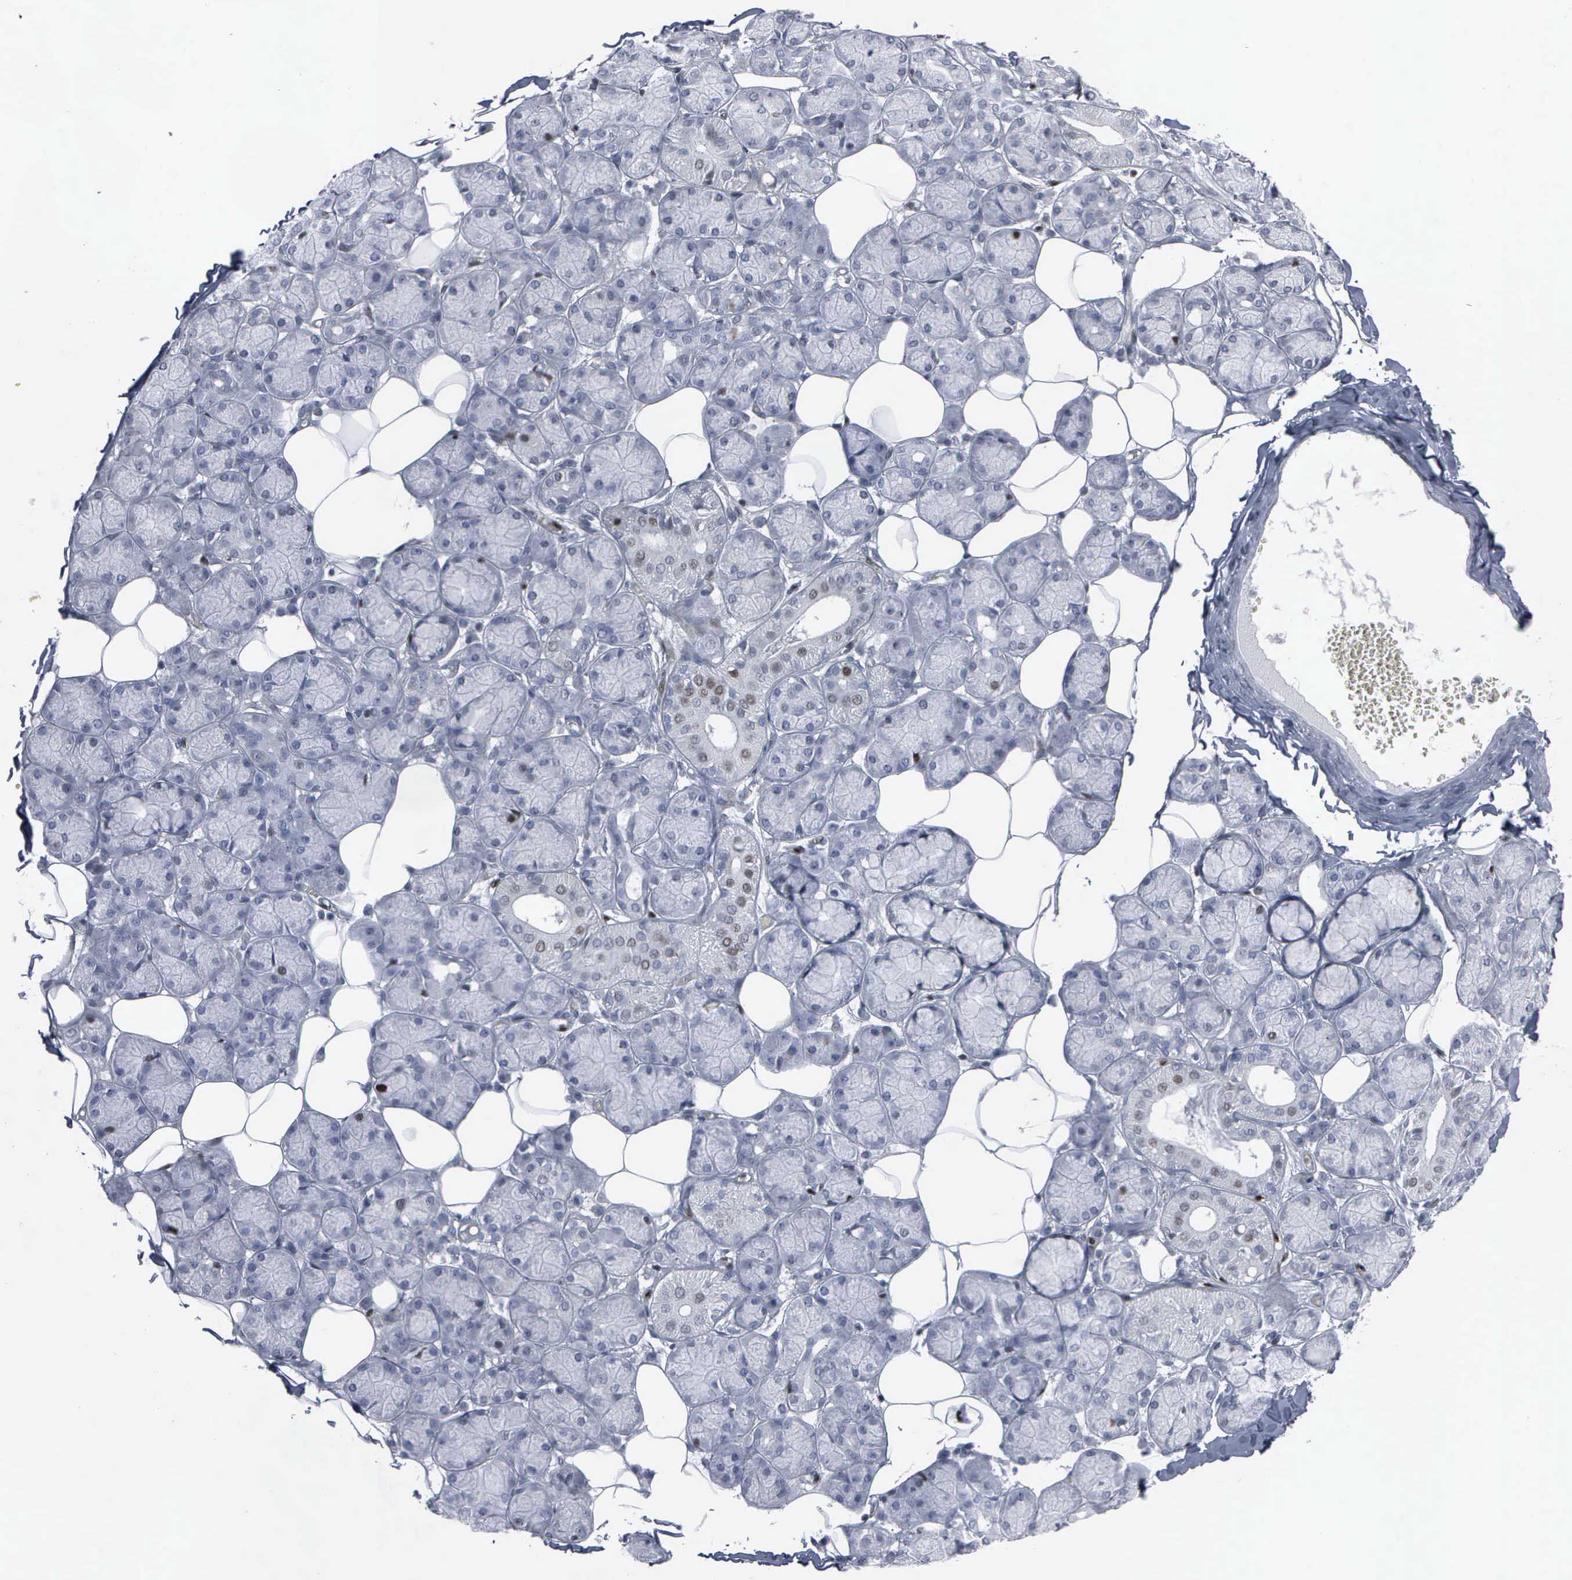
{"staining": {"intensity": "negative", "quantity": "none", "location": "none"}, "tissue": "salivary gland", "cell_type": "Glandular cells", "image_type": "normal", "snomed": [{"axis": "morphology", "description": "Normal tissue, NOS"}, {"axis": "topography", "description": "Salivary gland"}], "caption": "Protein analysis of unremarkable salivary gland shows no significant expression in glandular cells.", "gene": "CCND3", "patient": {"sex": "male", "age": 54}}